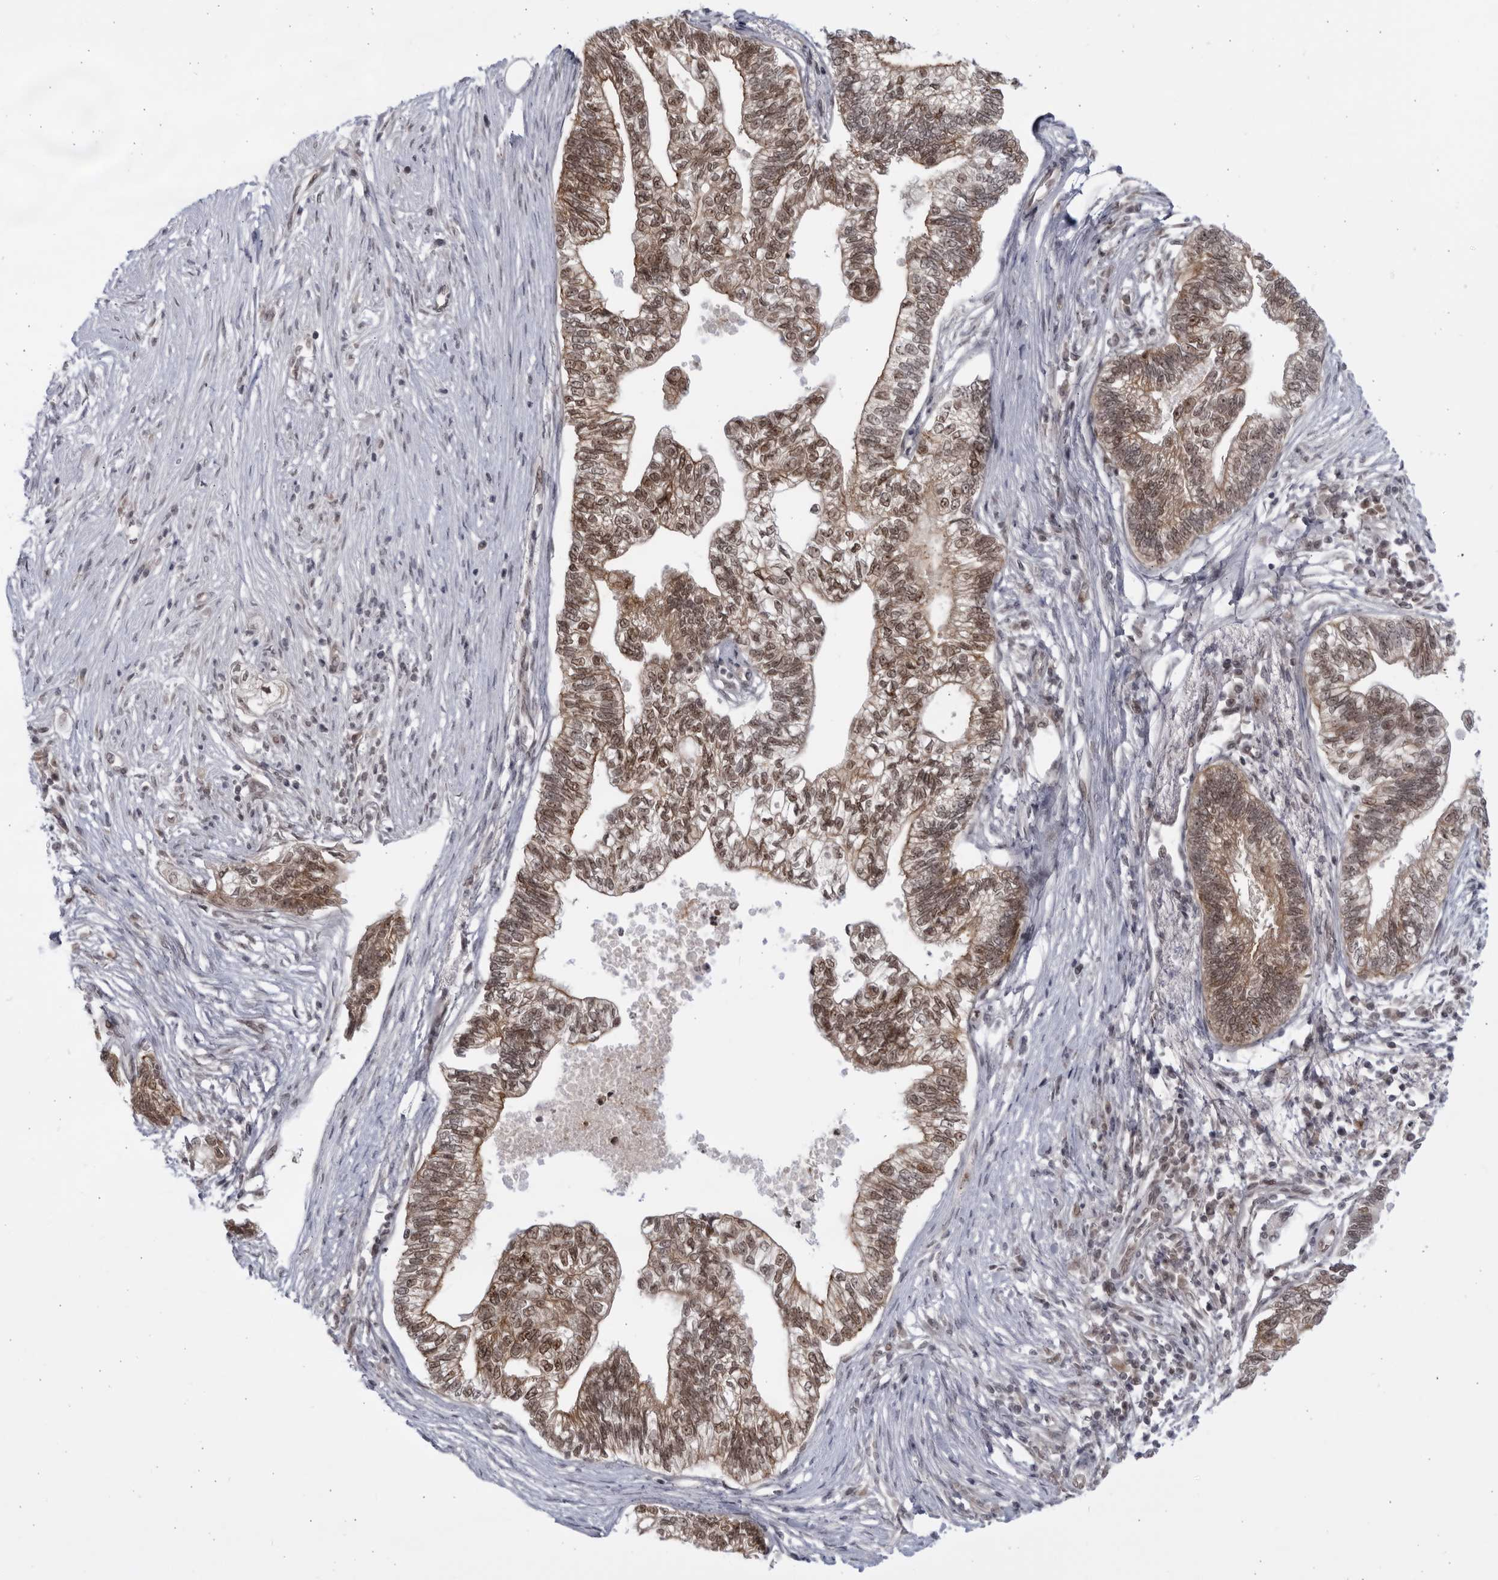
{"staining": {"intensity": "moderate", "quantity": ">75%", "location": "cytoplasmic/membranous,nuclear"}, "tissue": "pancreatic cancer", "cell_type": "Tumor cells", "image_type": "cancer", "snomed": [{"axis": "morphology", "description": "Adenocarcinoma, NOS"}, {"axis": "topography", "description": "Pancreas"}], "caption": "There is medium levels of moderate cytoplasmic/membranous and nuclear expression in tumor cells of pancreatic adenocarcinoma, as demonstrated by immunohistochemical staining (brown color).", "gene": "ITGB3BP", "patient": {"sex": "male", "age": 72}}